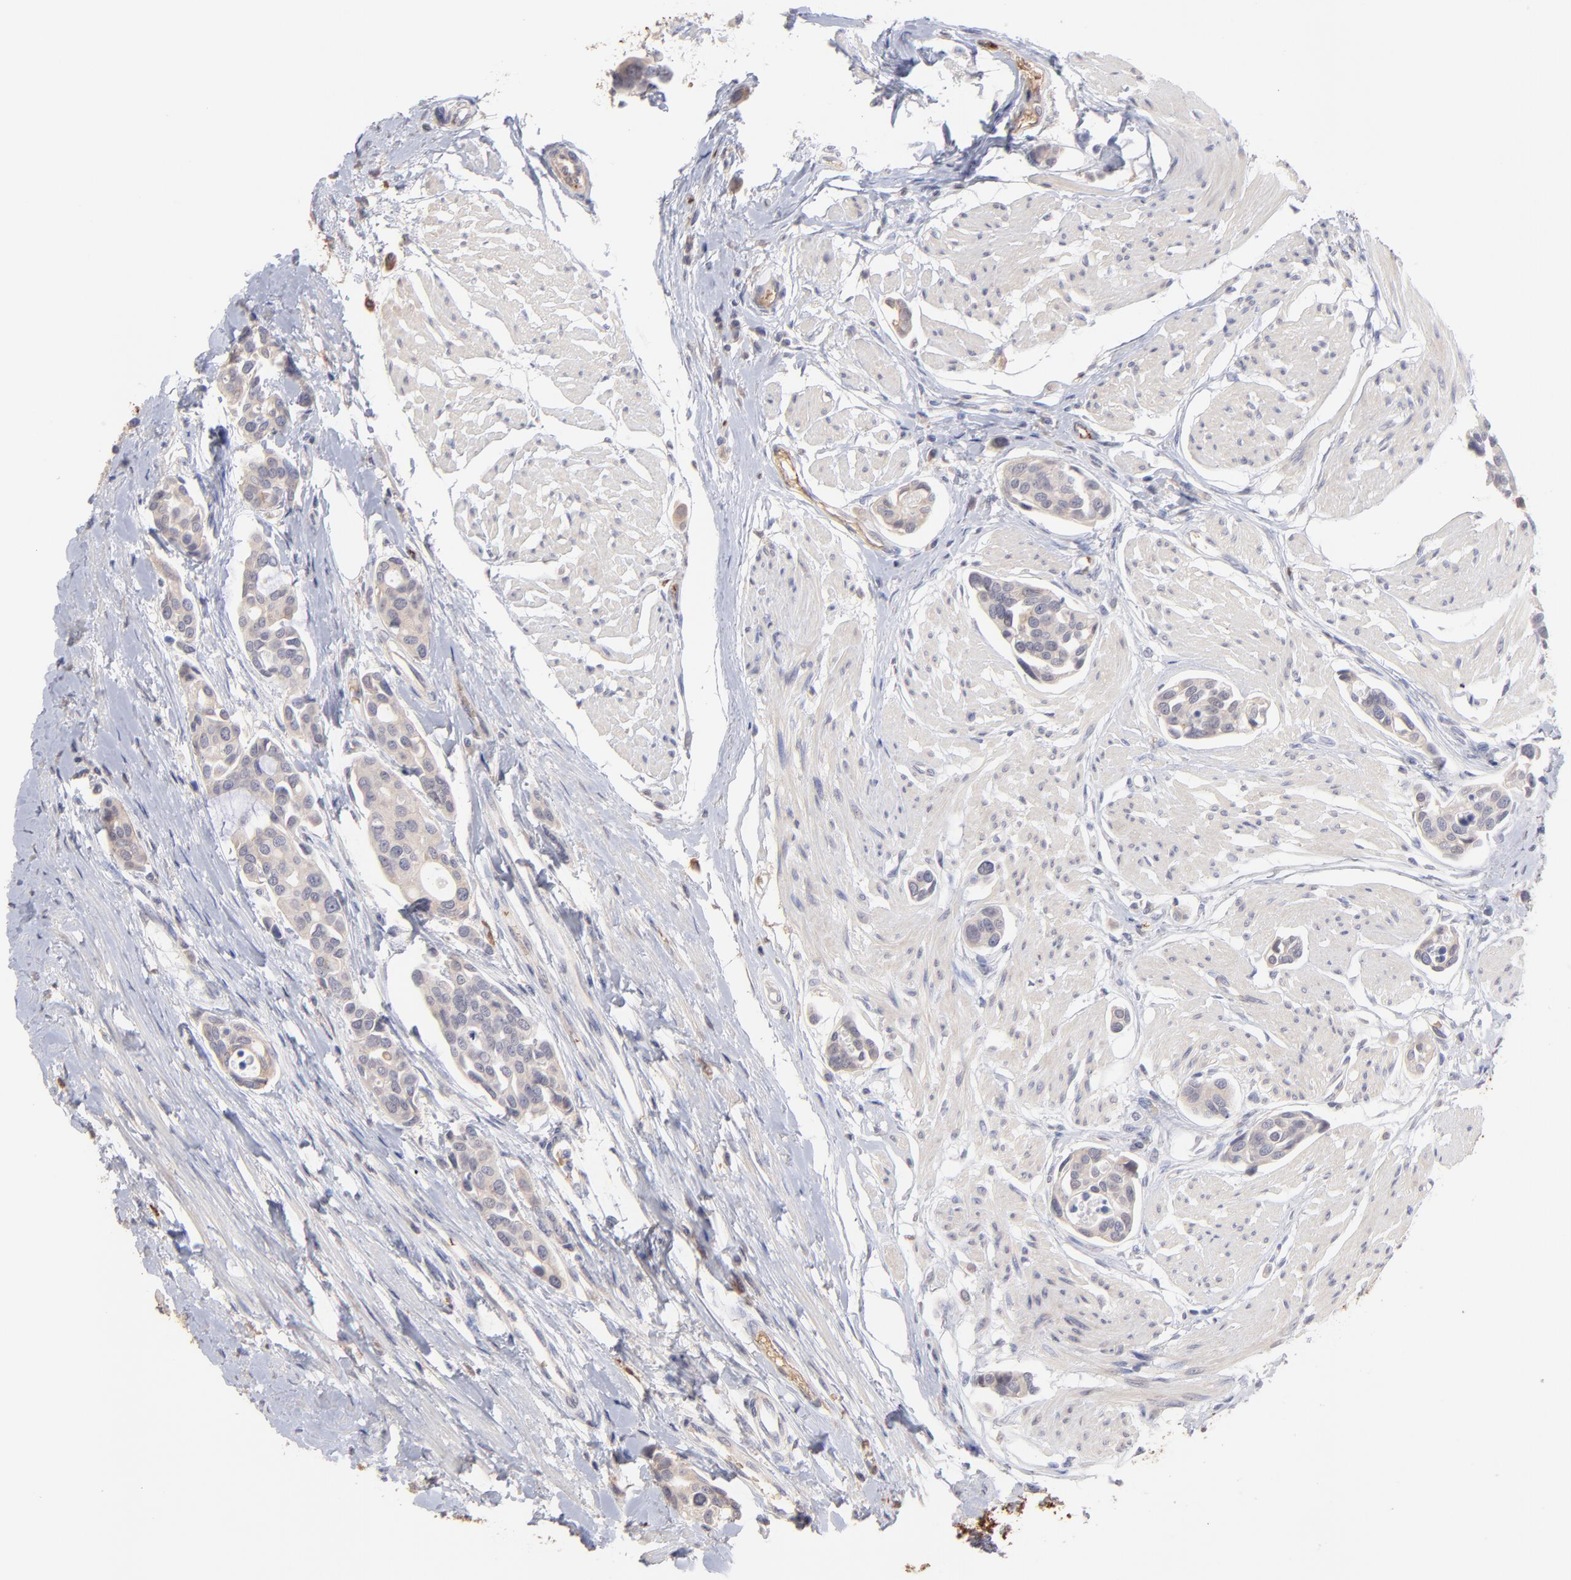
{"staining": {"intensity": "weak", "quantity": ">75%", "location": "cytoplasmic/membranous"}, "tissue": "urothelial cancer", "cell_type": "Tumor cells", "image_type": "cancer", "snomed": [{"axis": "morphology", "description": "Urothelial carcinoma, High grade"}, {"axis": "topography", "description": "Urinary bladder"}], "caption": "High-grade urothelial carcinoma stained with DAB immunohistochemistry exhibits low levels of weak cytoplasmic/membranous staining in approximately >75% of tumor cells.", "gene": "F13B", "patient": {"sex": "male", "age": 78}}